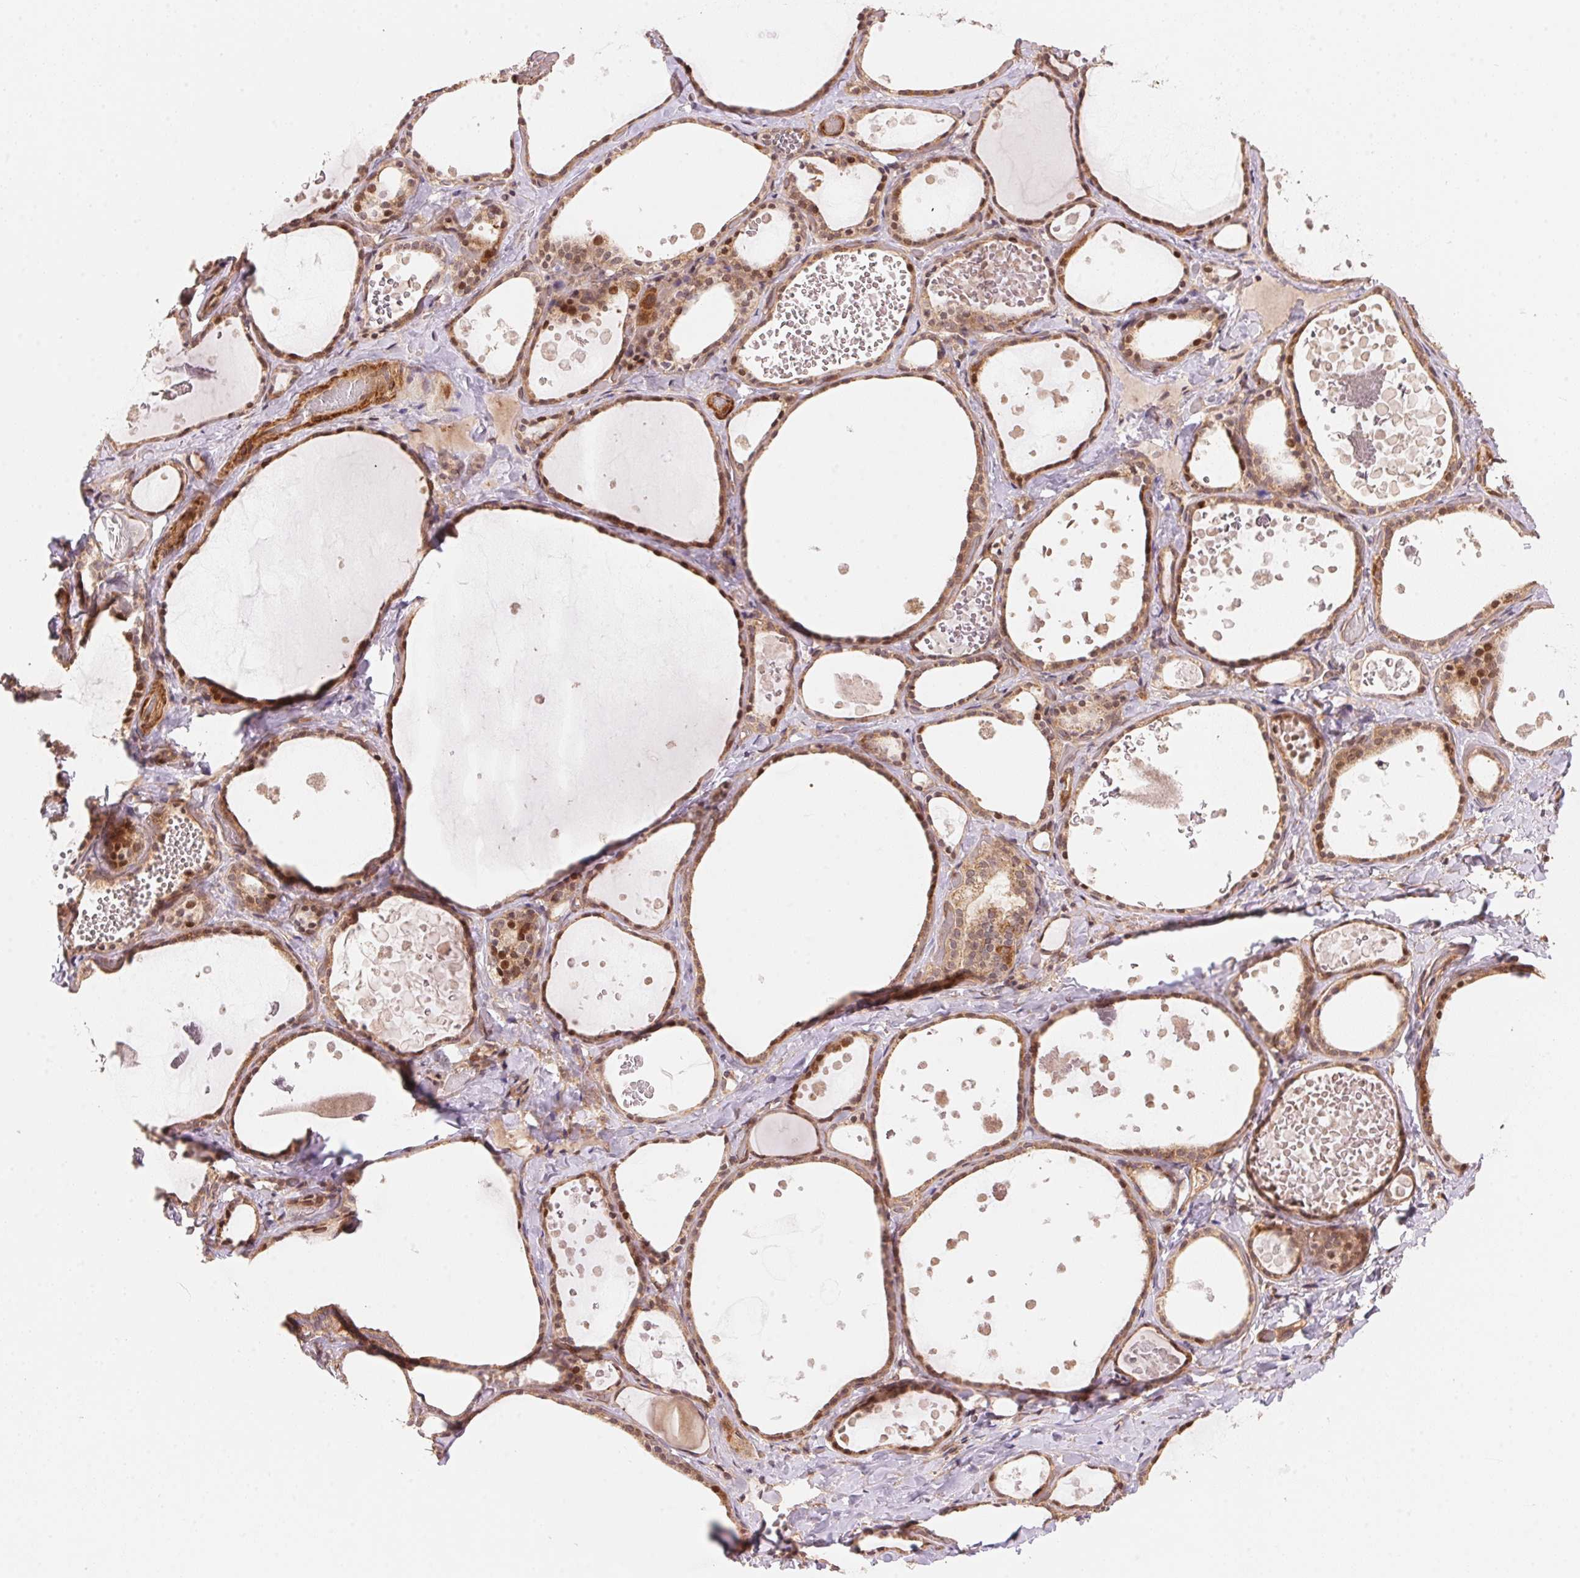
{"staining": {"intensity": "moderate", "quantity": ">75%", "location": "cytoplasmic/membranous,nuclear"}, "tissue": "thyroid gland", "cell_type": "Glandular cells", "image_type": "normal", "snomed": [{"axis": "morphology", "description": "Normal tissue, NOS"}, {"axis": "topography", "description": "Thyroid gland"}], "caption": "Brown immunohistochemical staining in benign human thyroid gland shows moderate cytoplasmic/membranous,nuclear expression in about >75% of glandular cells. (IHC, brightfield microscopy, high magnification).", "gene": "TNIP2", "patient": {"sex": "female", "age": 56}}